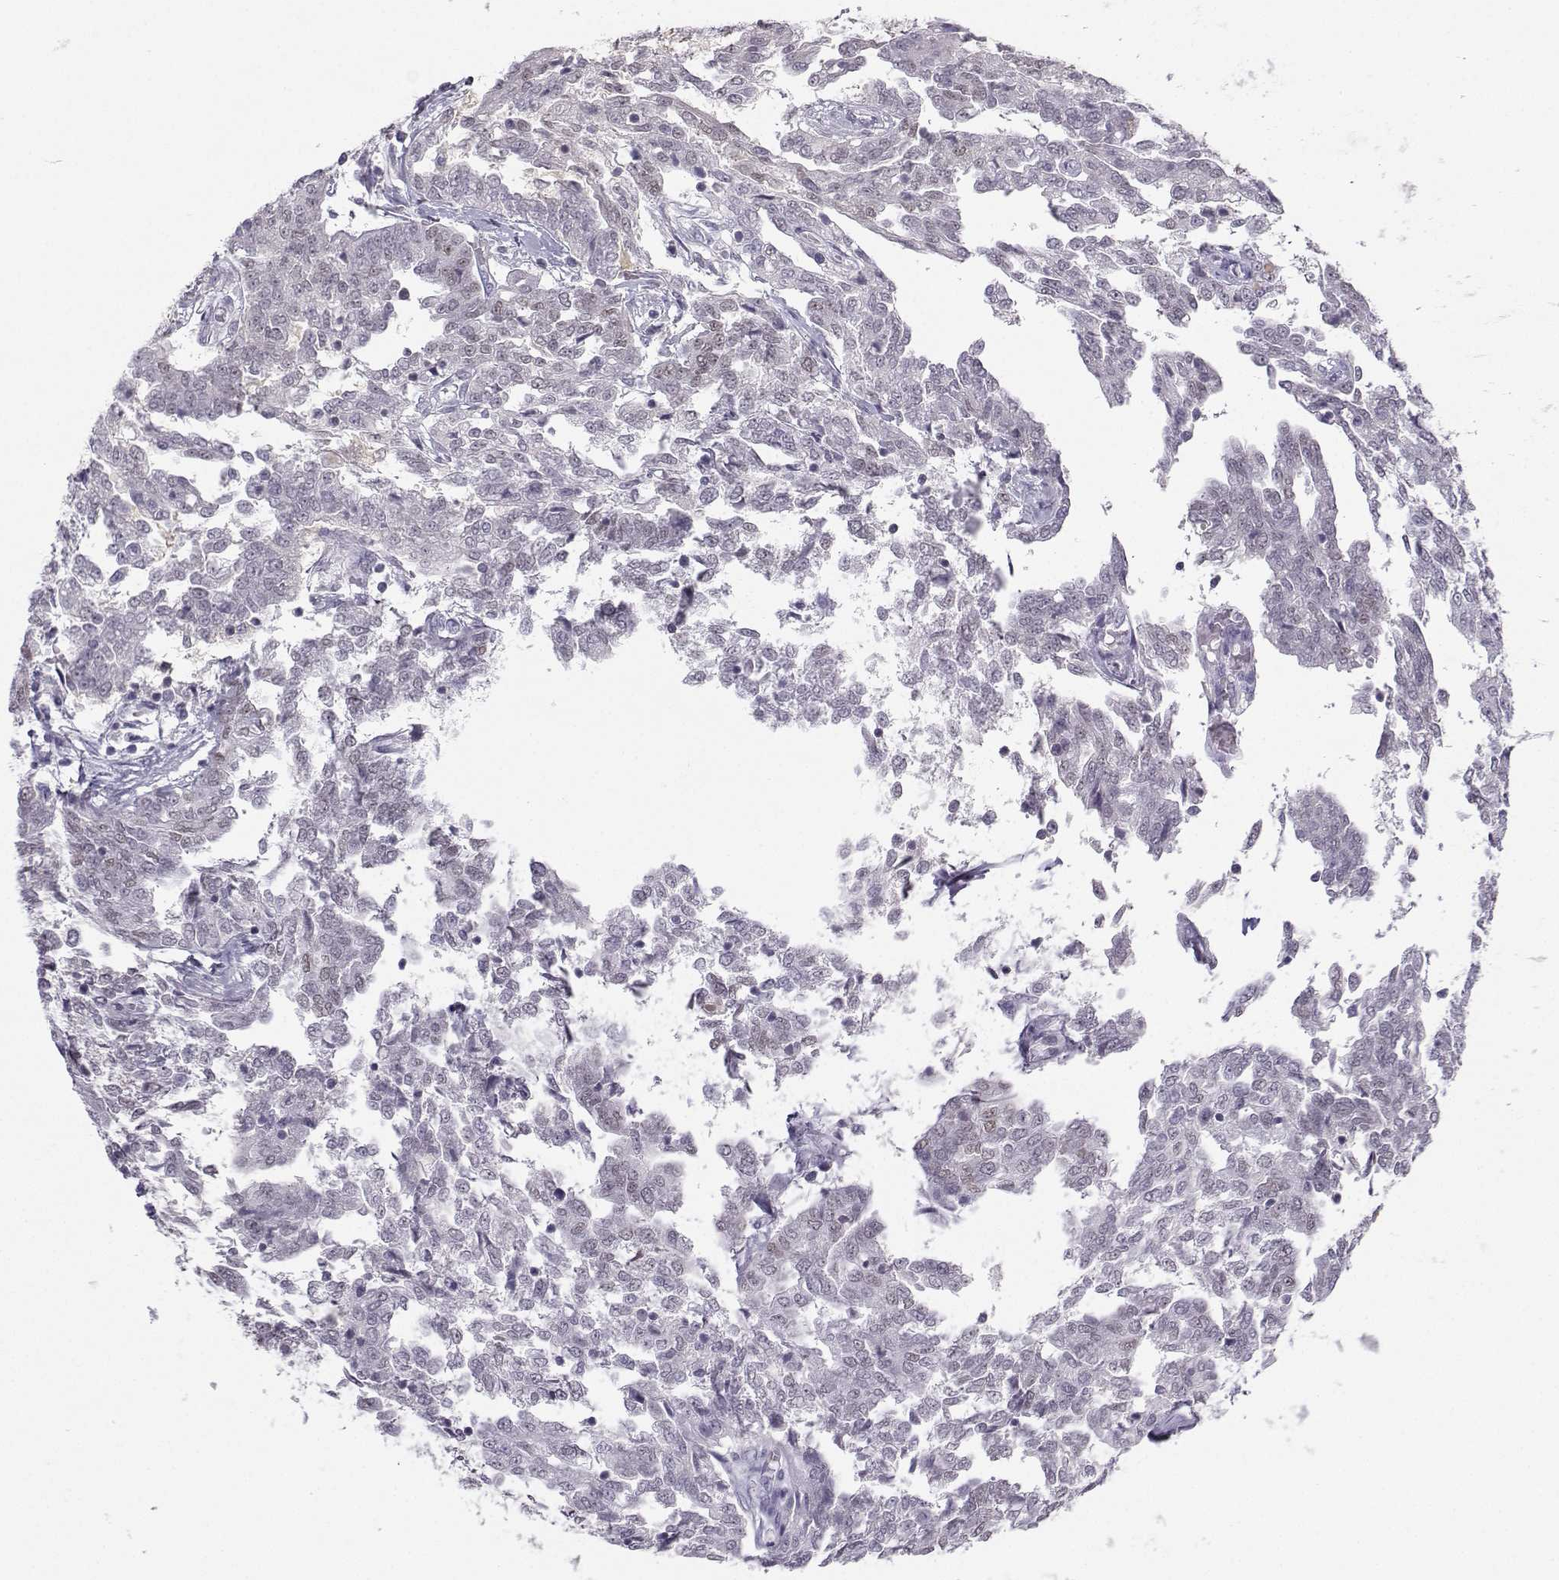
{"staining": {"intensity": "negative", "quantity": "none", "location": "none"}, "tissue": "ovarian cancer", "cell_type": "Tumor cells", "image_type": "cancer", "snomed": [{"axis": "morphology", "description": "Cystadenocarcinoma, serous, NOS"}, {"axis": "topography", "description": "Ovary"}], "caption": "The micrograph shows no significant positivity in tumor cells of ovarian cancer (serous cystadenocarcinoma).", "gene": "LHX1", "patient": {"sex": "female", "age": 67}}